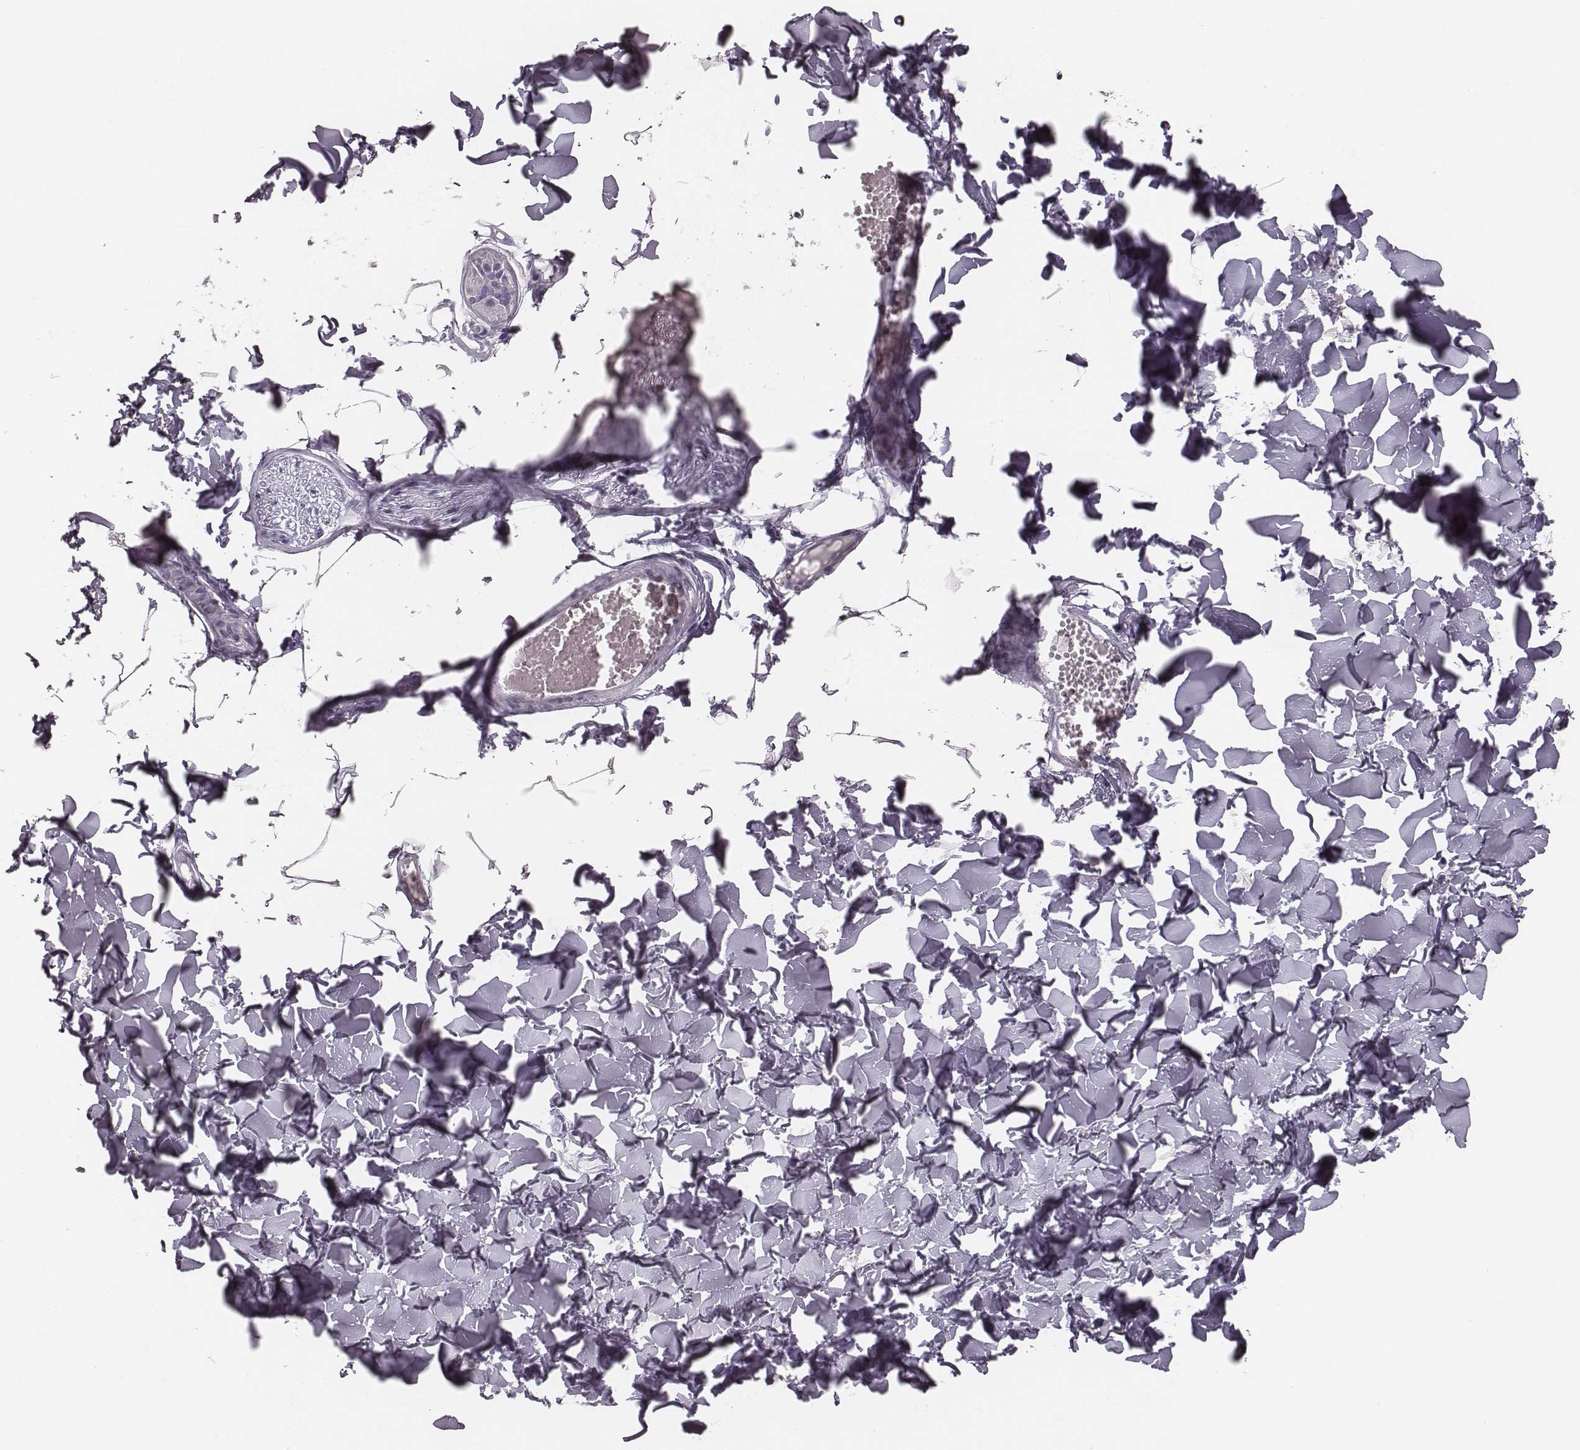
{"staining": {"intensity": "negative", "quantity": "none", "location": "none"}, "tissue": "adipose tissue", "cell_type": "Adipocytes", "image_type": "normal", "snomed": [{"axis": "morphology", "description": "Normal tissue, NOS"}, {"axis": "topography", "description": "Skin"}, {"axis": "topography", "description": "Peripheral nerve tissue"}], "caption": "Adipocytes show no significant protein staining in normal adipose tissue.", "gene": "SPA17", "patient": {"sex": "female", "age": 45}}